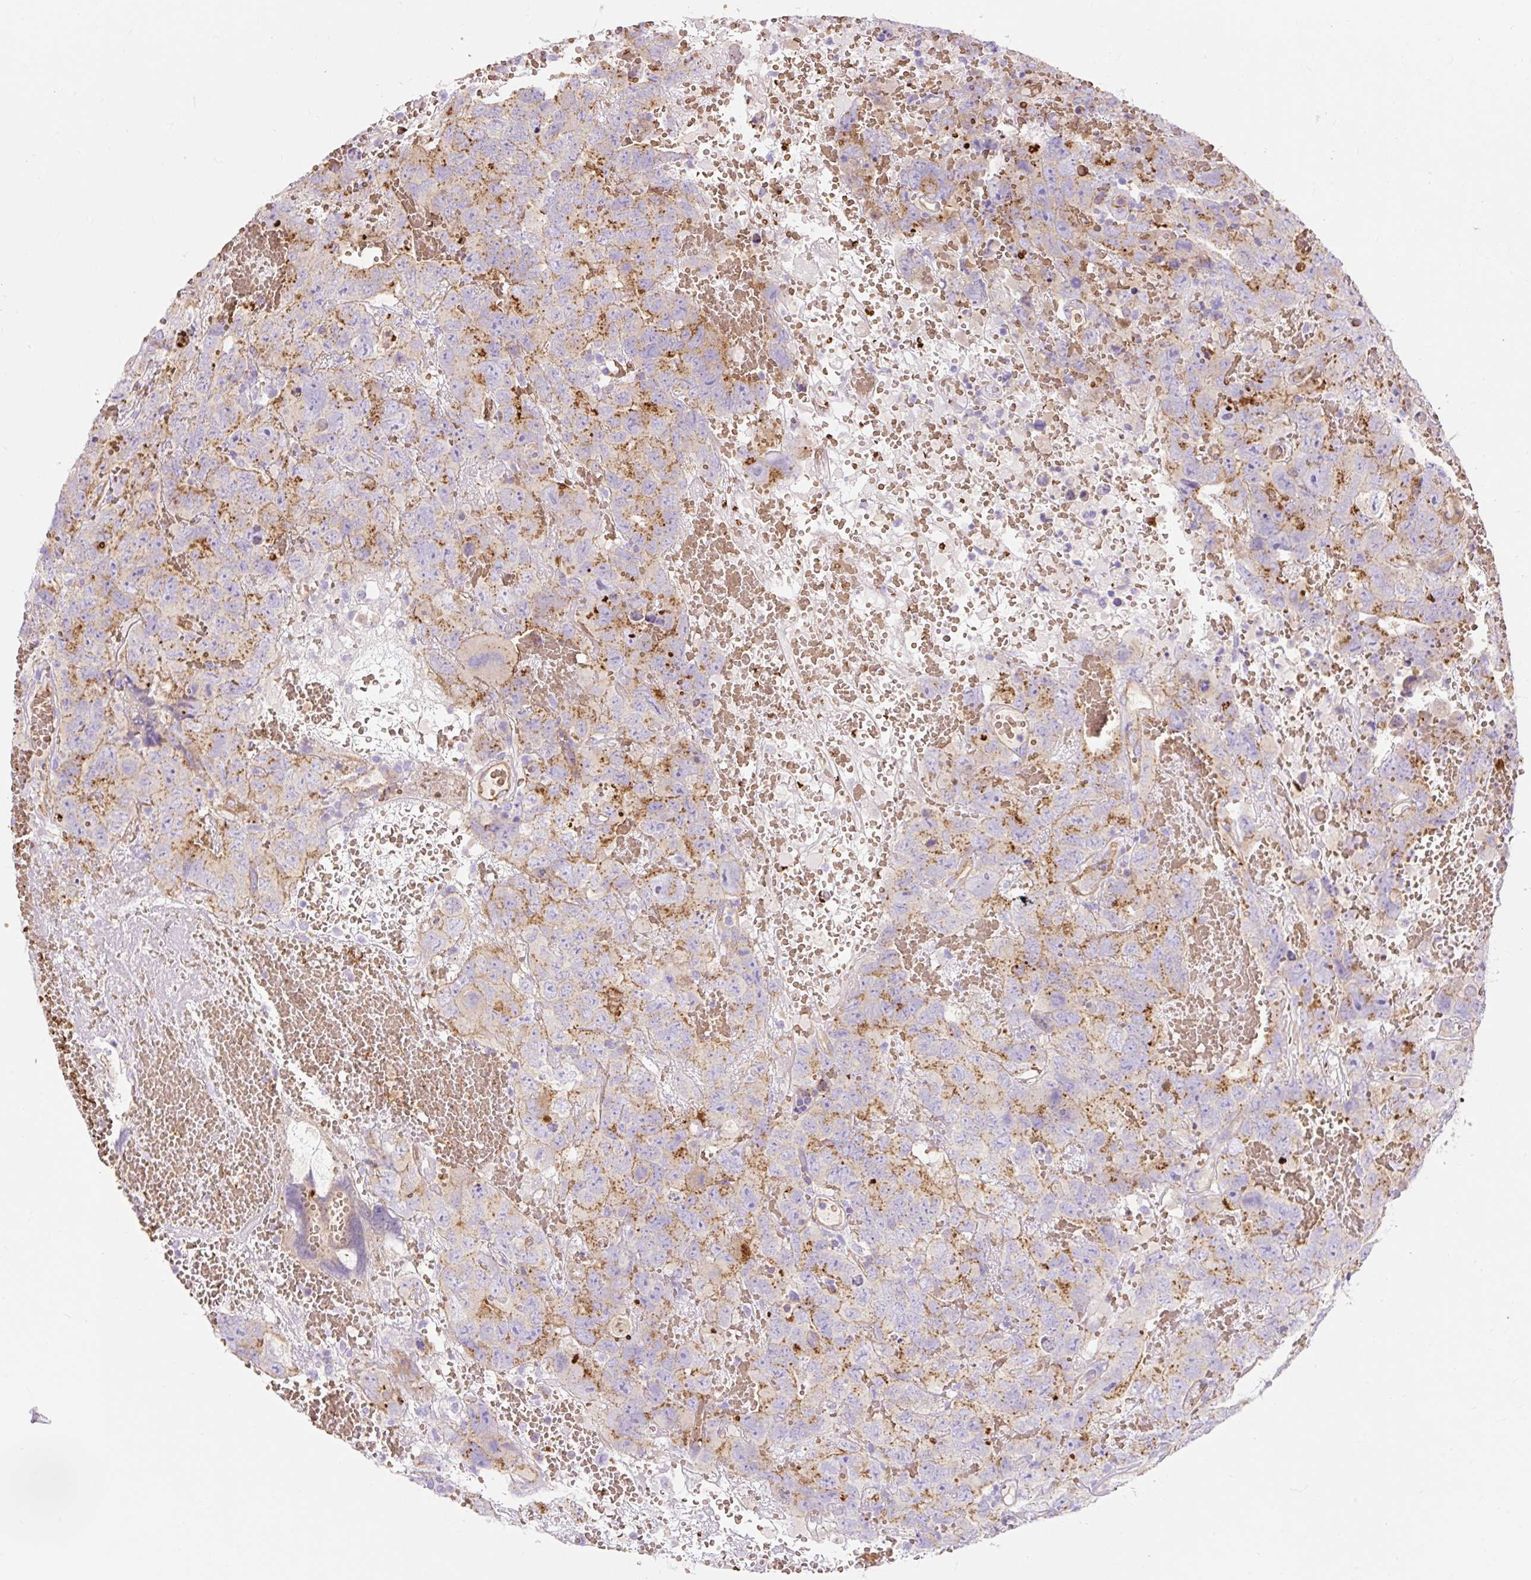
{"staining": {"intensity": "moderate", "quantity": "25%-75%", "location": "cytoplasmic/membranous"}, "tissue": "testis cancer", "cell_type": "Tumor cells", "image_type": "cancer", "snomed": [{"axis": "morphology", "description": "Carcinoma, Embryonal, NOS"}, {"axis": "topography", "description": "Testis"}], "caption": "The image displays a brown stain indicating the presence of a protein in the cytoplasmic/membranous of tumor cells in testis cancer (embryonal carcinoma). (Stains: DAB (3,3'-diaminobenzidine) in brown, nuclei in blue, Microscopy: brightfield microscopy at high magnification).", "gene": "HIP1R", "patient": {"sex": "male", "age": 45}}